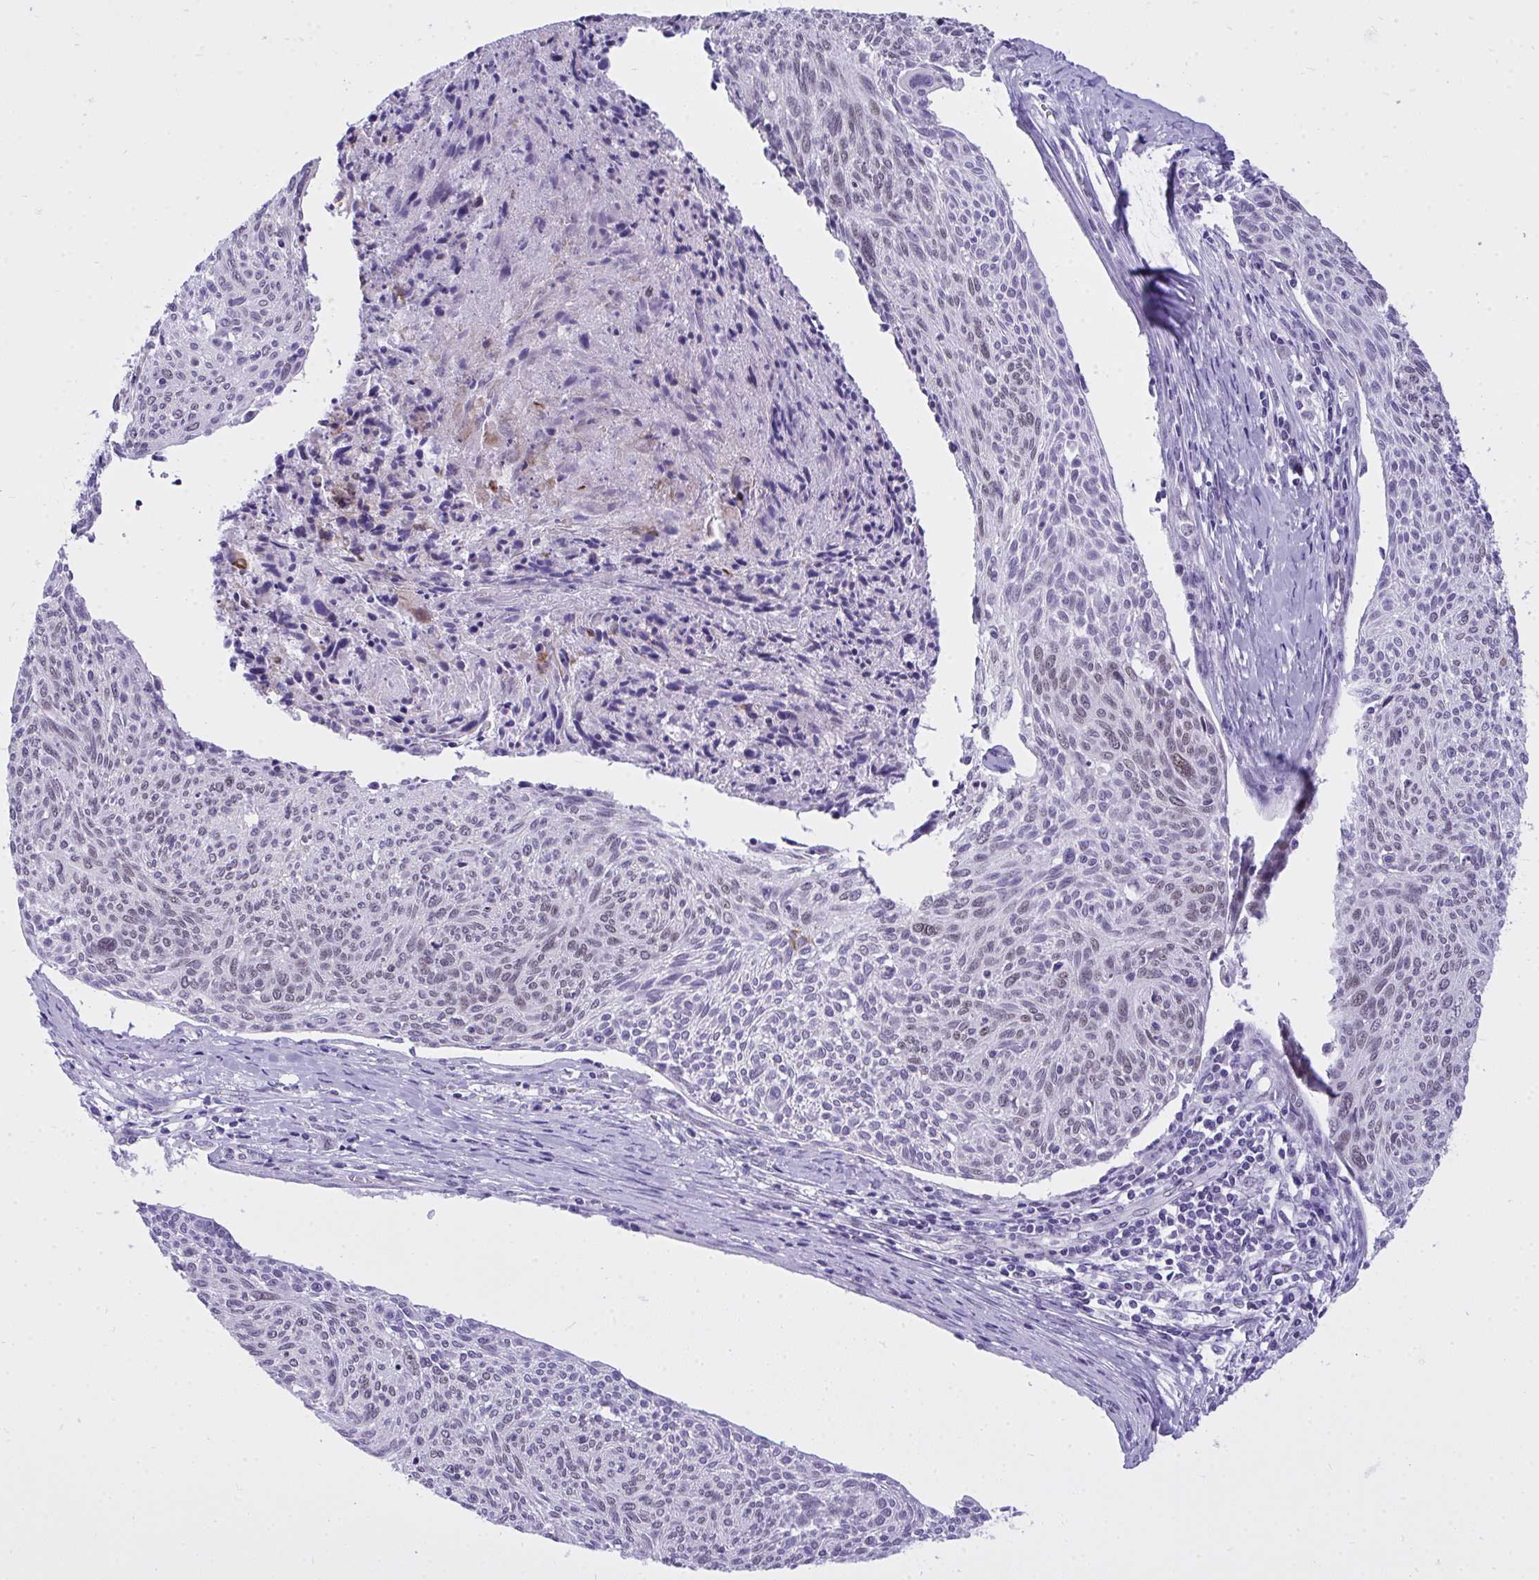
{"staining": {"intensity": "weak", "quantity": "<25%", "location": "nuclear"}, "tissue": "cervical cancer", "cell_type": "Tumor cells", "image_type": "cancer", "snomed": [{"axis": "morphology", "description": "Squamous cell carcinoma, NOS"}, {"axis": "topography", "description": "Cervix"}], "caption": "Human cervical cancer (squamous cell carcinoma) stained for a protein using immunohistochemistry displays no staining in tumor cells.", "gene": "TEAD4", "patient": {"sex": "female", "age": 49}}